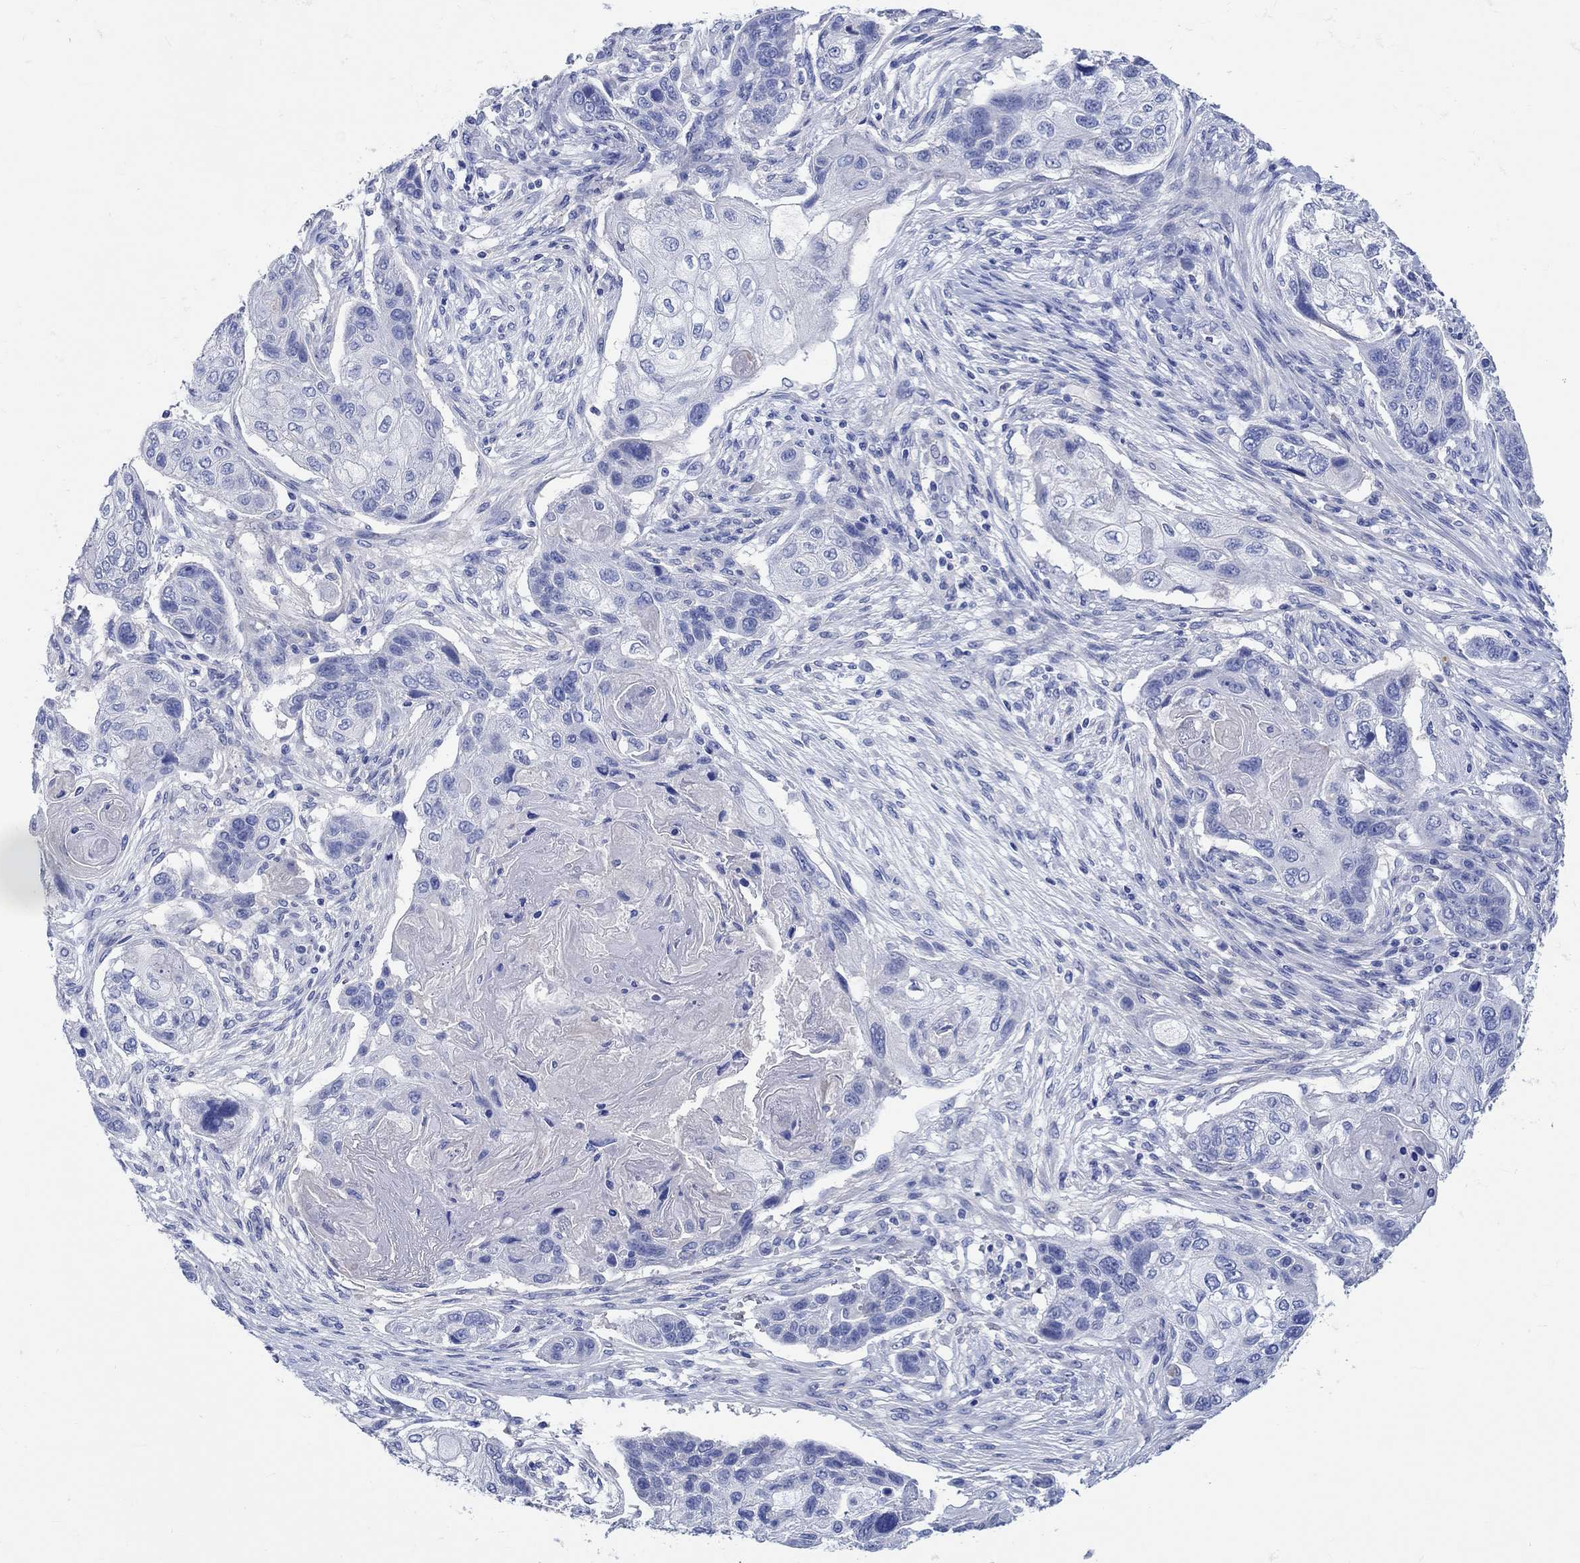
{"staining": {"intensity": "negative", "quantity": "none", "location": "none"}, "tissue": "lung cancer", "cell_type": "Tumor cells", "image_type": "cancer", "snomed": [{"axis": "morphology", "description": "Normal tissue, NOS"}, {"axis": "morphology", "description": "Squamous cell carcinoma, NOS"}, {"axis": "topography", "description": "Bronchus"}, {"axis": "topography", "description": "Lung"}], "caption": "Immunohistochemical staining of lung squamous cell carcinoma exhibits no significant expression in tumor cells.", "gene": "SHISA4", "patient": {"sex": "male", "age": 69}}